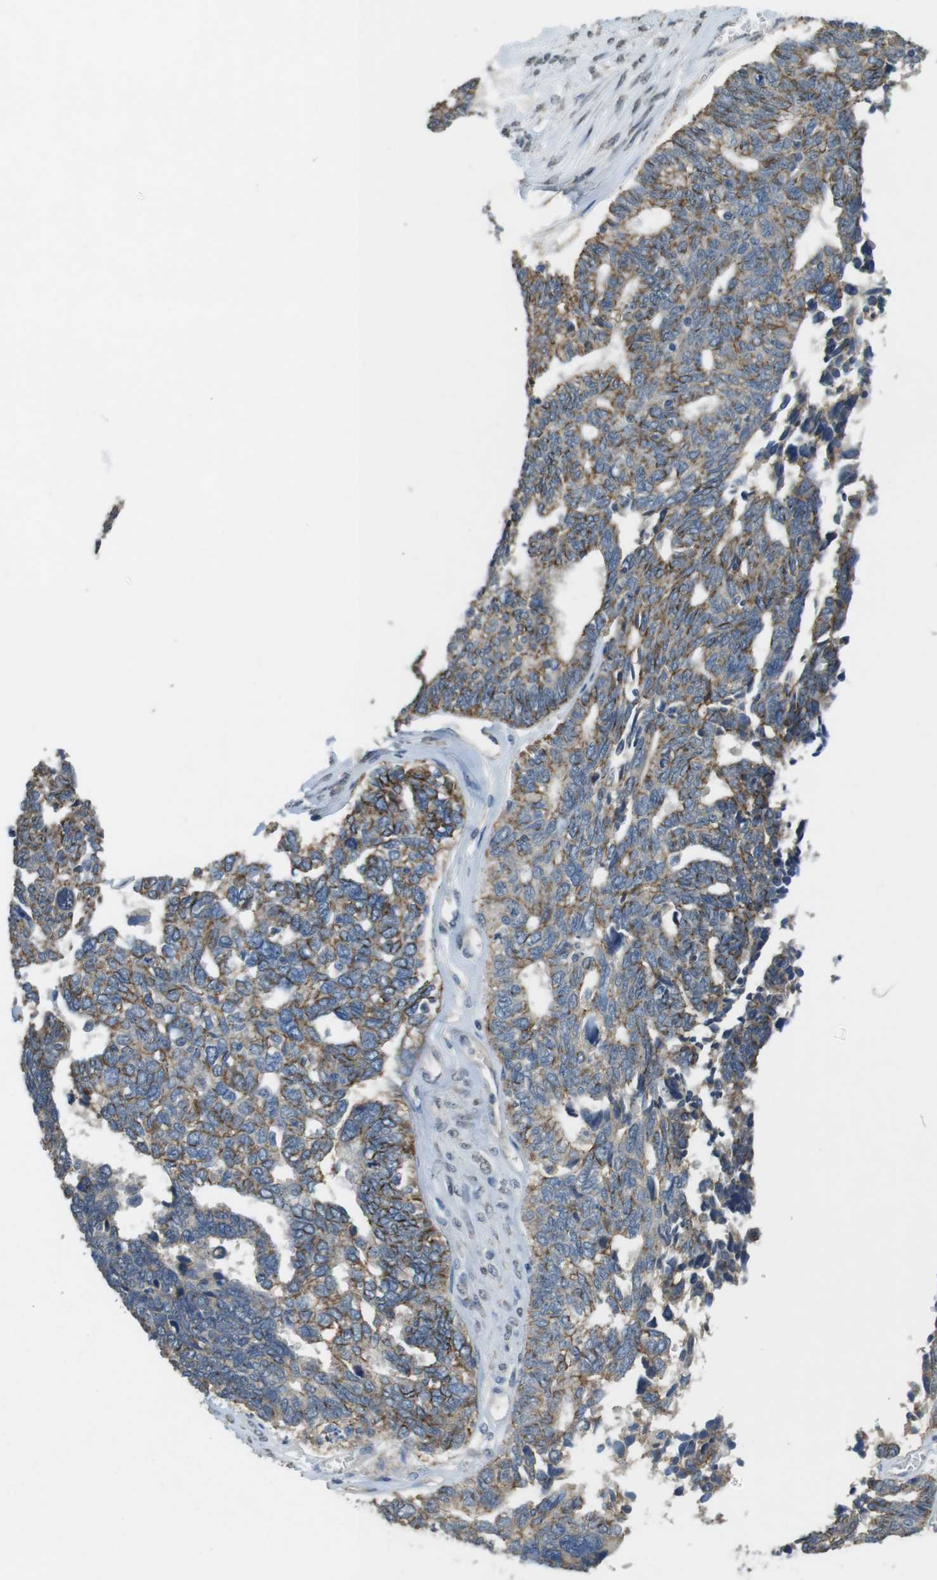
{"staining": {"intensity": "moderate", "quantity": ">75%", "location": "cytoplasmic/membranous"}, "tissue": "ovarian cancer", "cell_type": "Tumor cells", "image_type": "cancer", "snomed": [{"axis": "morphology", "description": "Cystadenocarcinoma, serous, NOS"}, {"axis": "topography", "description": "Ovary"}], "caption": "Ovarian serous cystadenocarcinoma stained with a brown dye displays moderate cytoplasmic/membranous positive staining in about >75% of tumor cells.", "gene": "CLDN7", "patient": {"sex": "female", "age": 79}}